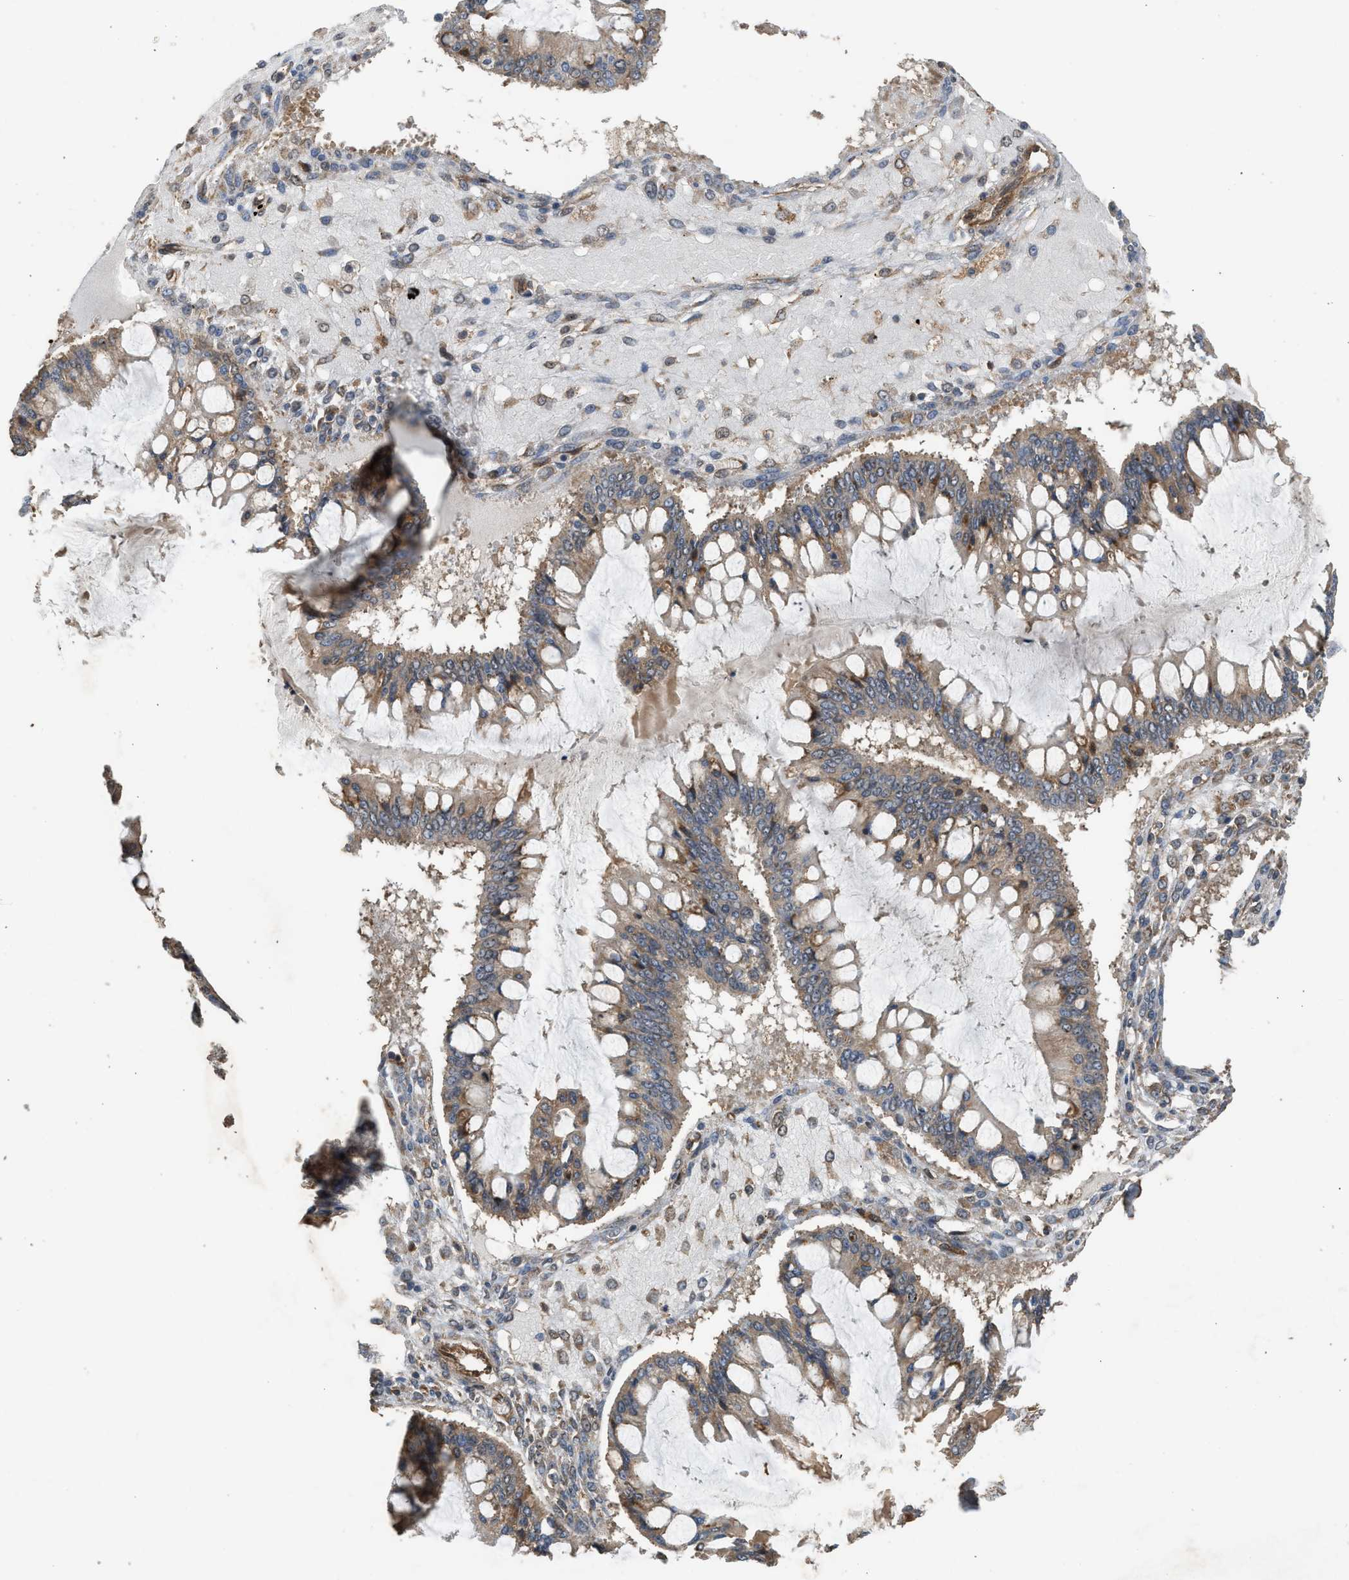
{"staining": {"intensity": "weak", "quantity": ">75%", "location": "cytoplasmic/membranous"}, "tissue": "ovarian cancer", "cell_type": "Tumor cells", "image_type": "cancer", "snomed": [{"axis": "morphology", "description": "Cystadenocarcinoma, mucinous, NOS"}, {"axis": "topography", "description": "Ovary"}], "caption": "Immunohistochemistry staining of ovarian cancer, which shows low levels of weak cytoplasmic/membranous positivity in approximately >75% of tumor cells indicating weak cytoplasmic/membranous protein staining. The staining was performed using DAB (3,3'-diaminobenzidine) (brown) for protein detection and nuclei were counterstained in hematoxylin (blue).", "gene": "HIP1R", "patient": {"sex": "female", "age": 73}}